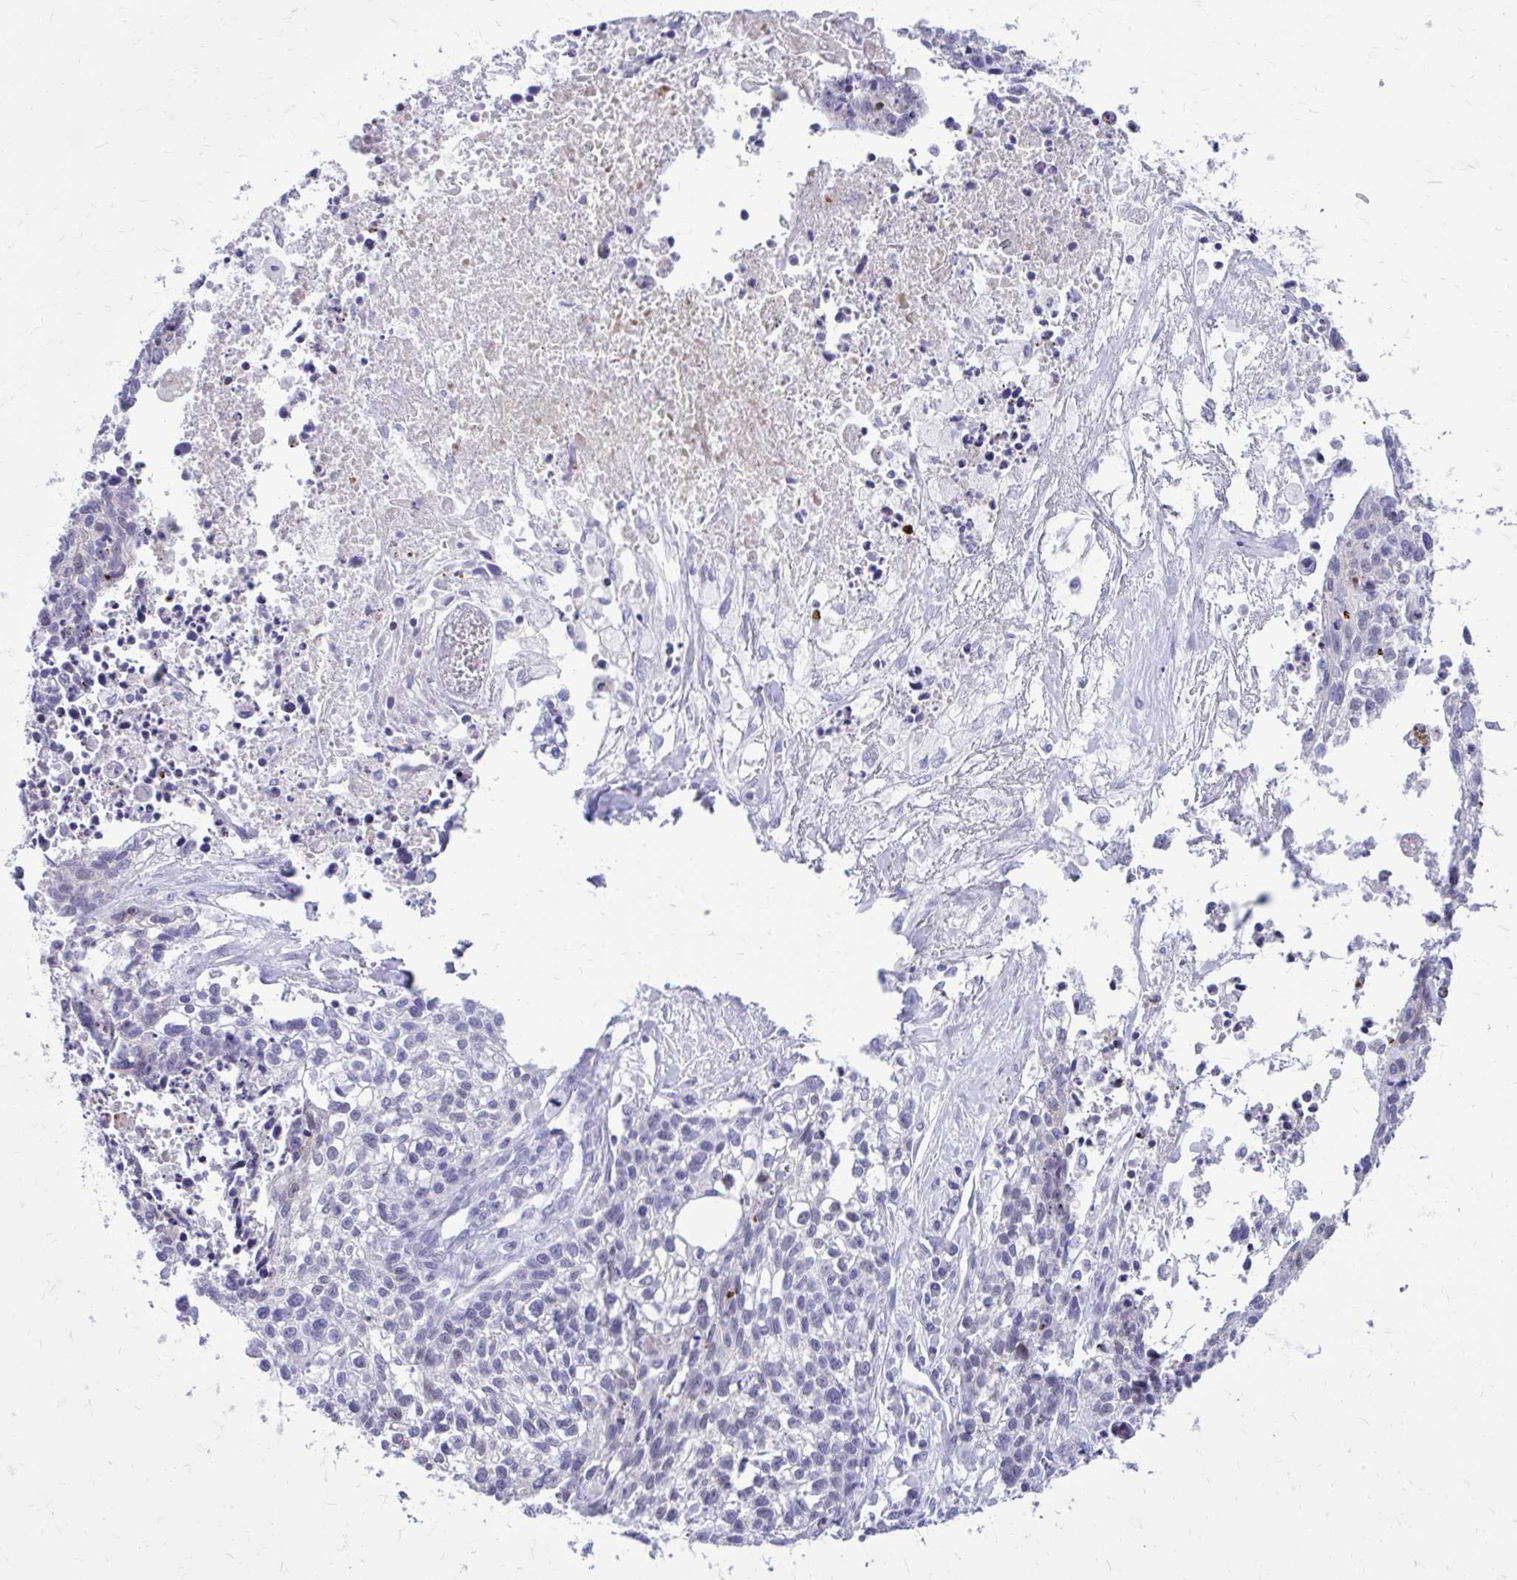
{"staining": {"intensity": "negative", "quantity": "none", "location": "none"}, "tissue": "lung cancer", "cell_type": "Tumor cells", "image_type": "cancer", "snomed": [{"axis": "morphology", "description": "Squamous cell carcinoma, NOS"}, {"axis": "topography", "description": "Lung"}], "caption": "IHC micrograph of neoplastic tissue: squamous cell carcinoma (lung) stained with DAB (3,3'-diaminobenzidine) displays no significant protein expression in tumor cells.", "gene": "LCN15", "patient": {"sex": "male", "age": 74}}